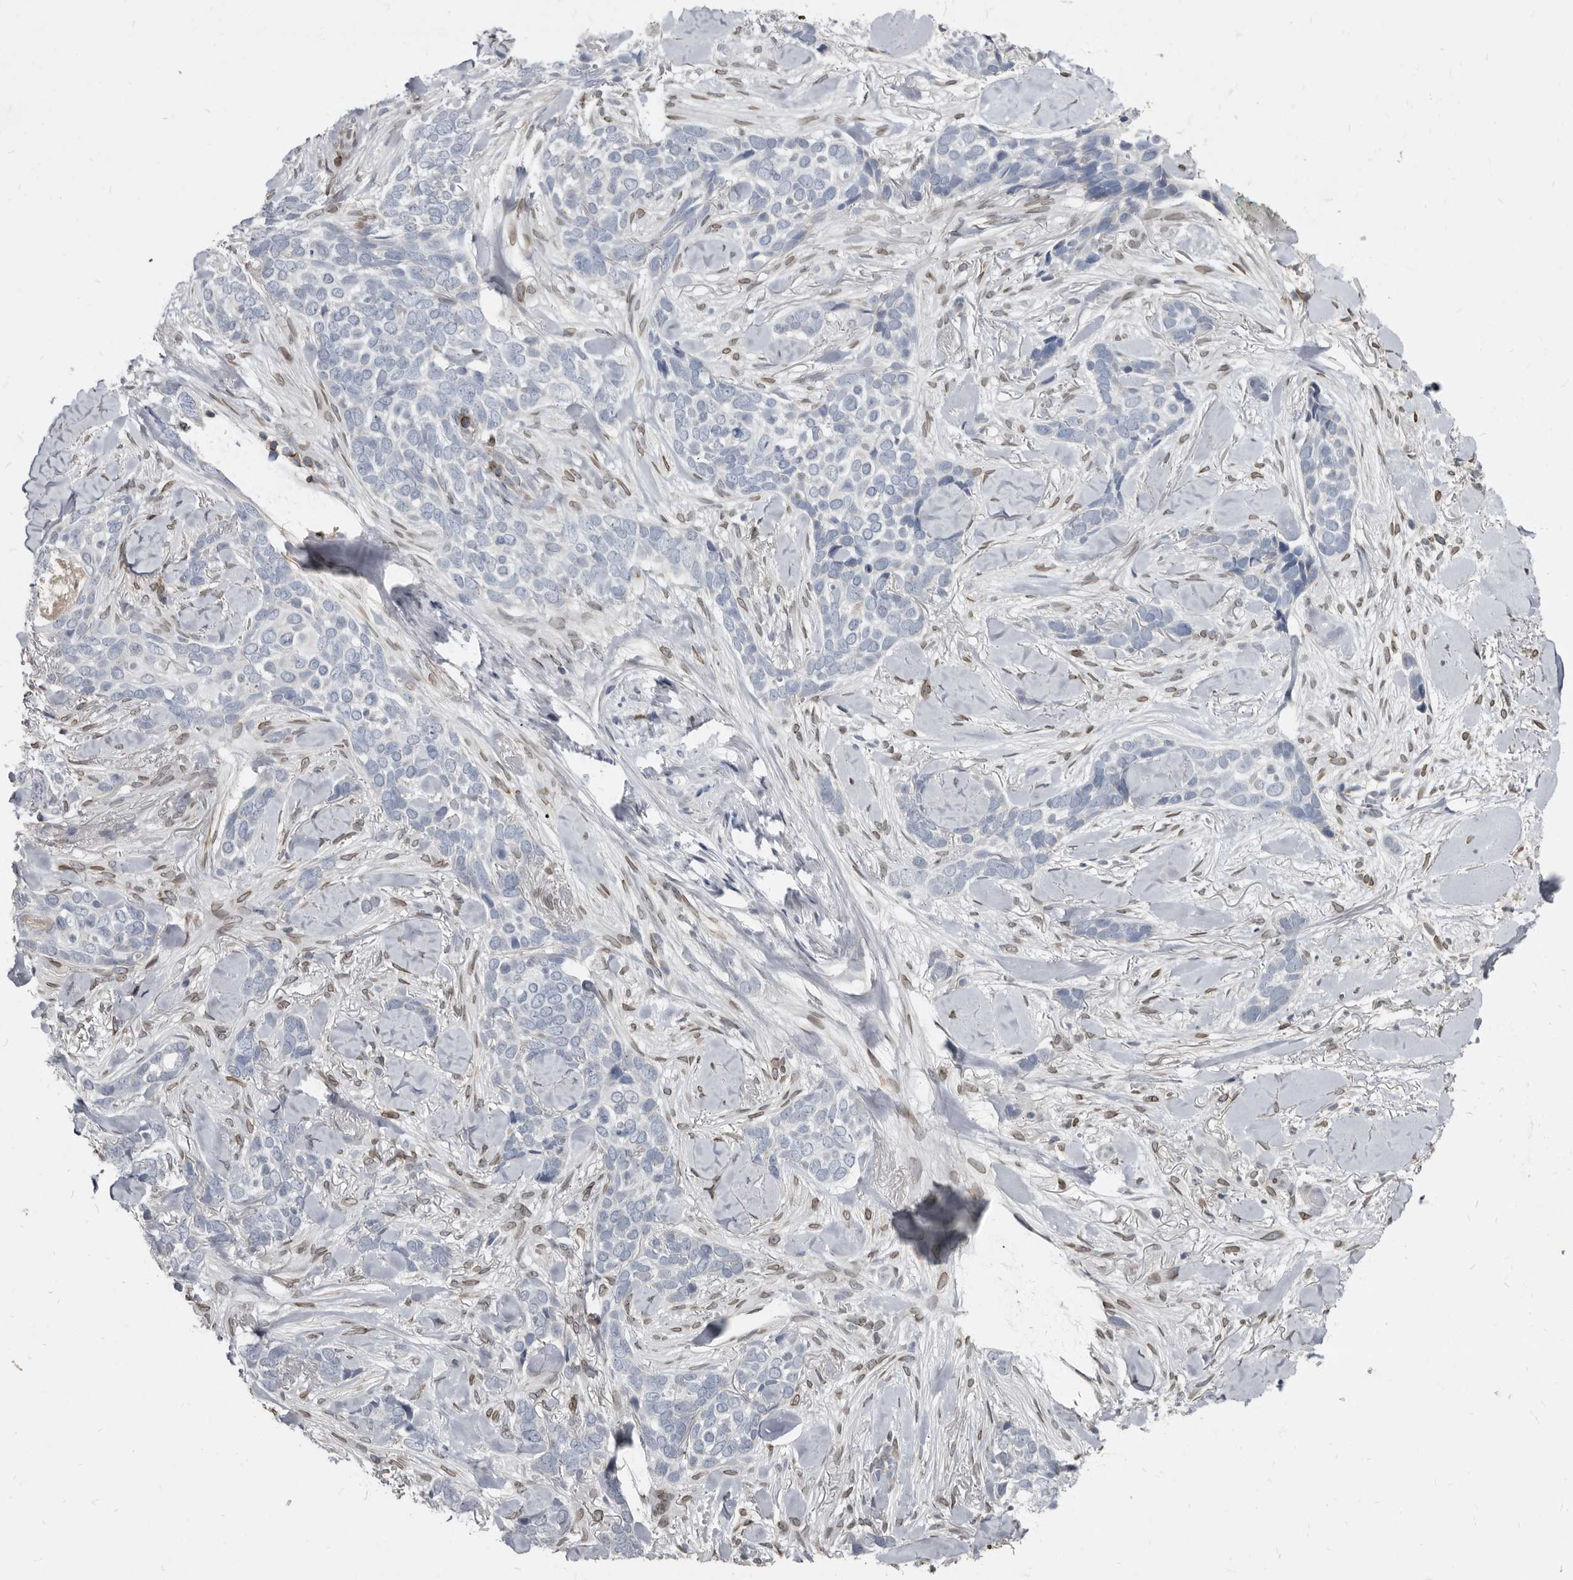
{"staining": {"intensity": "negative", "quantity": "none", "location": "none"}, "tissue": "skin cancer", "cell_type": "Tumor cells", "image_type": "cancer", "snomed": [{"axis": "morphology", "description": "Basal cell carcinoma"}, {"axis": "topography", "description": "Skin"}], "caption": "An immunohistochemistry micrograph of skin cancer (basal cell carcinoma) is shown. There is no staining in tumor cells of skin cancer (basal cell carcinoma).", "gene": "MRGPRF", "patient": {"sex": "female", "age": 82}}